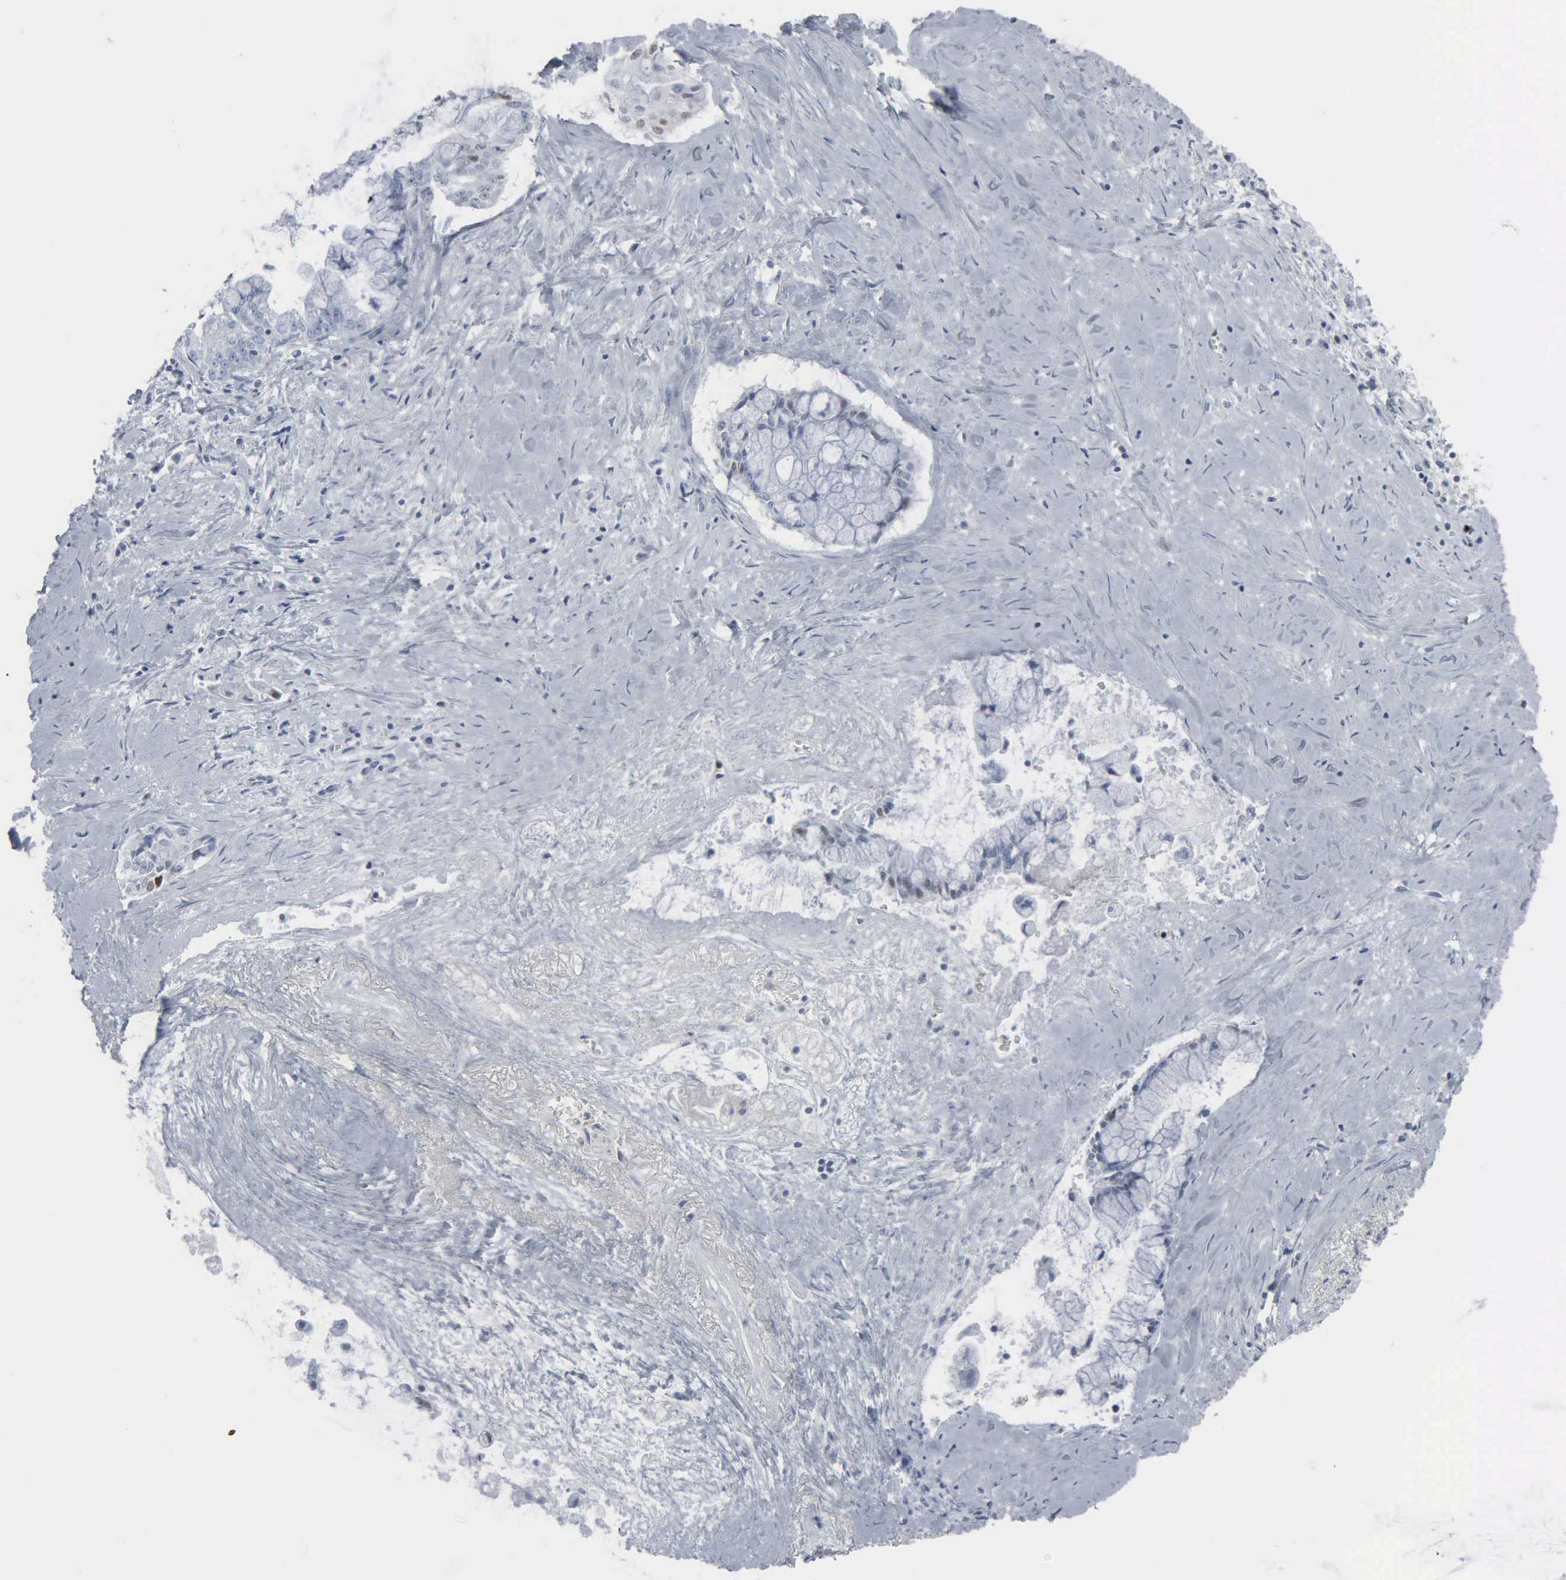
{"staining": {"intensity": "negative", "quantity": "none", "location": "none"}, "tissue": "pancreatic cancer", "cell_type": "Tumor cells", "image_type": "cancer", "snomed": [{"axis": "morphology", "description": "Adenocarcinoma, NOS"}, {"axis": "topography", "description": "Pancreas"}], "caption": "The histopathology image reveals no significant expression in tumor cells of pancreatic adenocarcinoma.", "gene": "CCND3", "patient": {"sex": "male", "age": 59}}